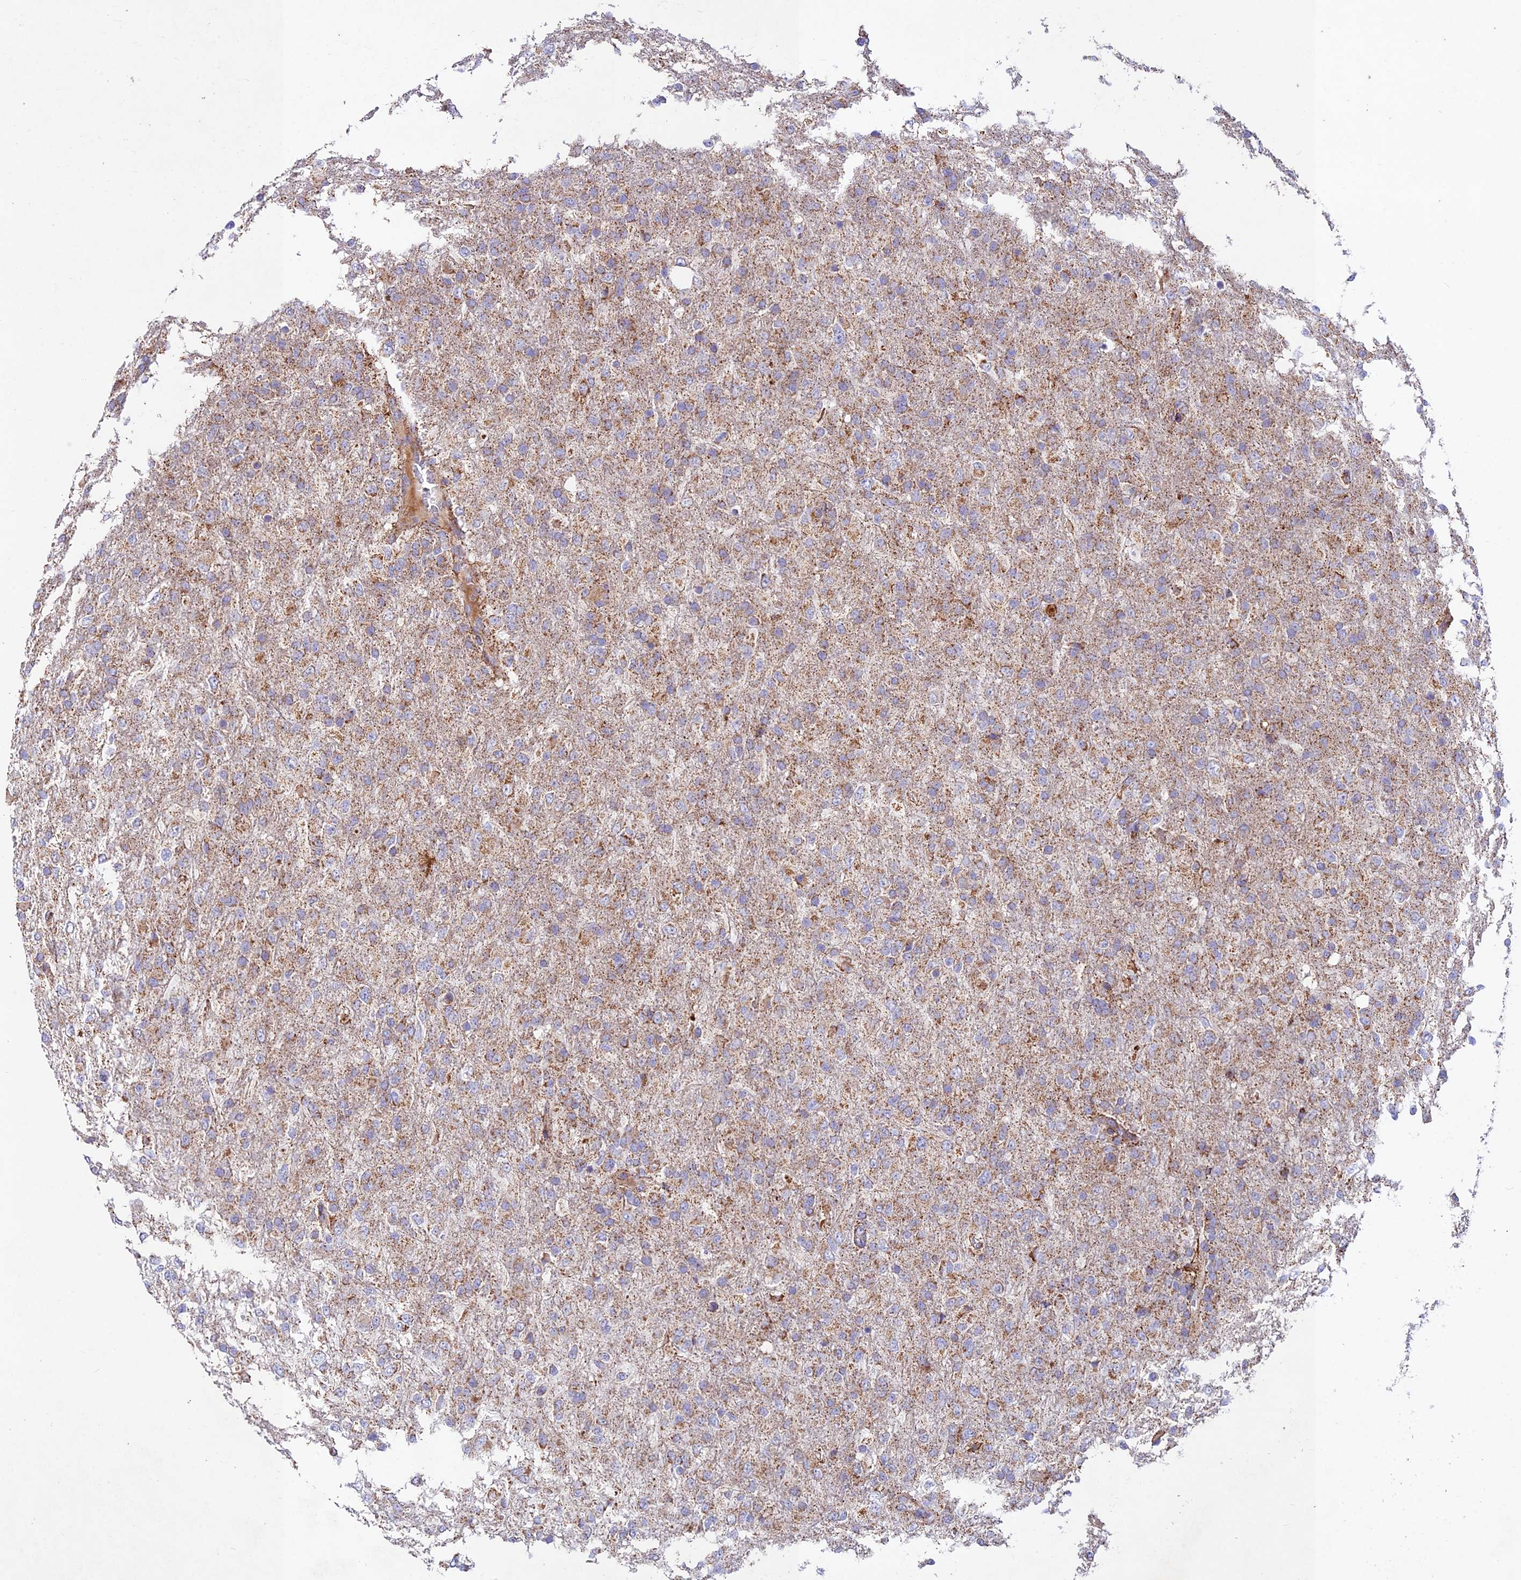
{"staining": {"intensity": "moderate", "quantity": "<25%", "location": "cytoplasmic/membranous"}, "tissue": "glioma", "cell_type": "Tumor cells", "image_type": "cancer", "snomed": [{"axis": "morphology", "description": "Glioma, malignant, High grade"}, {"axis": "topography", "description": "Brain"}], "caption": "Immunohistochemical staining of human high-grade glioma (malignant) reveals moderate cytoplasmic/membranous protein expression in about <25% of tumor cells.", "gene": "KHDC3L", "patient": {"sex": "female", "age": 74}}